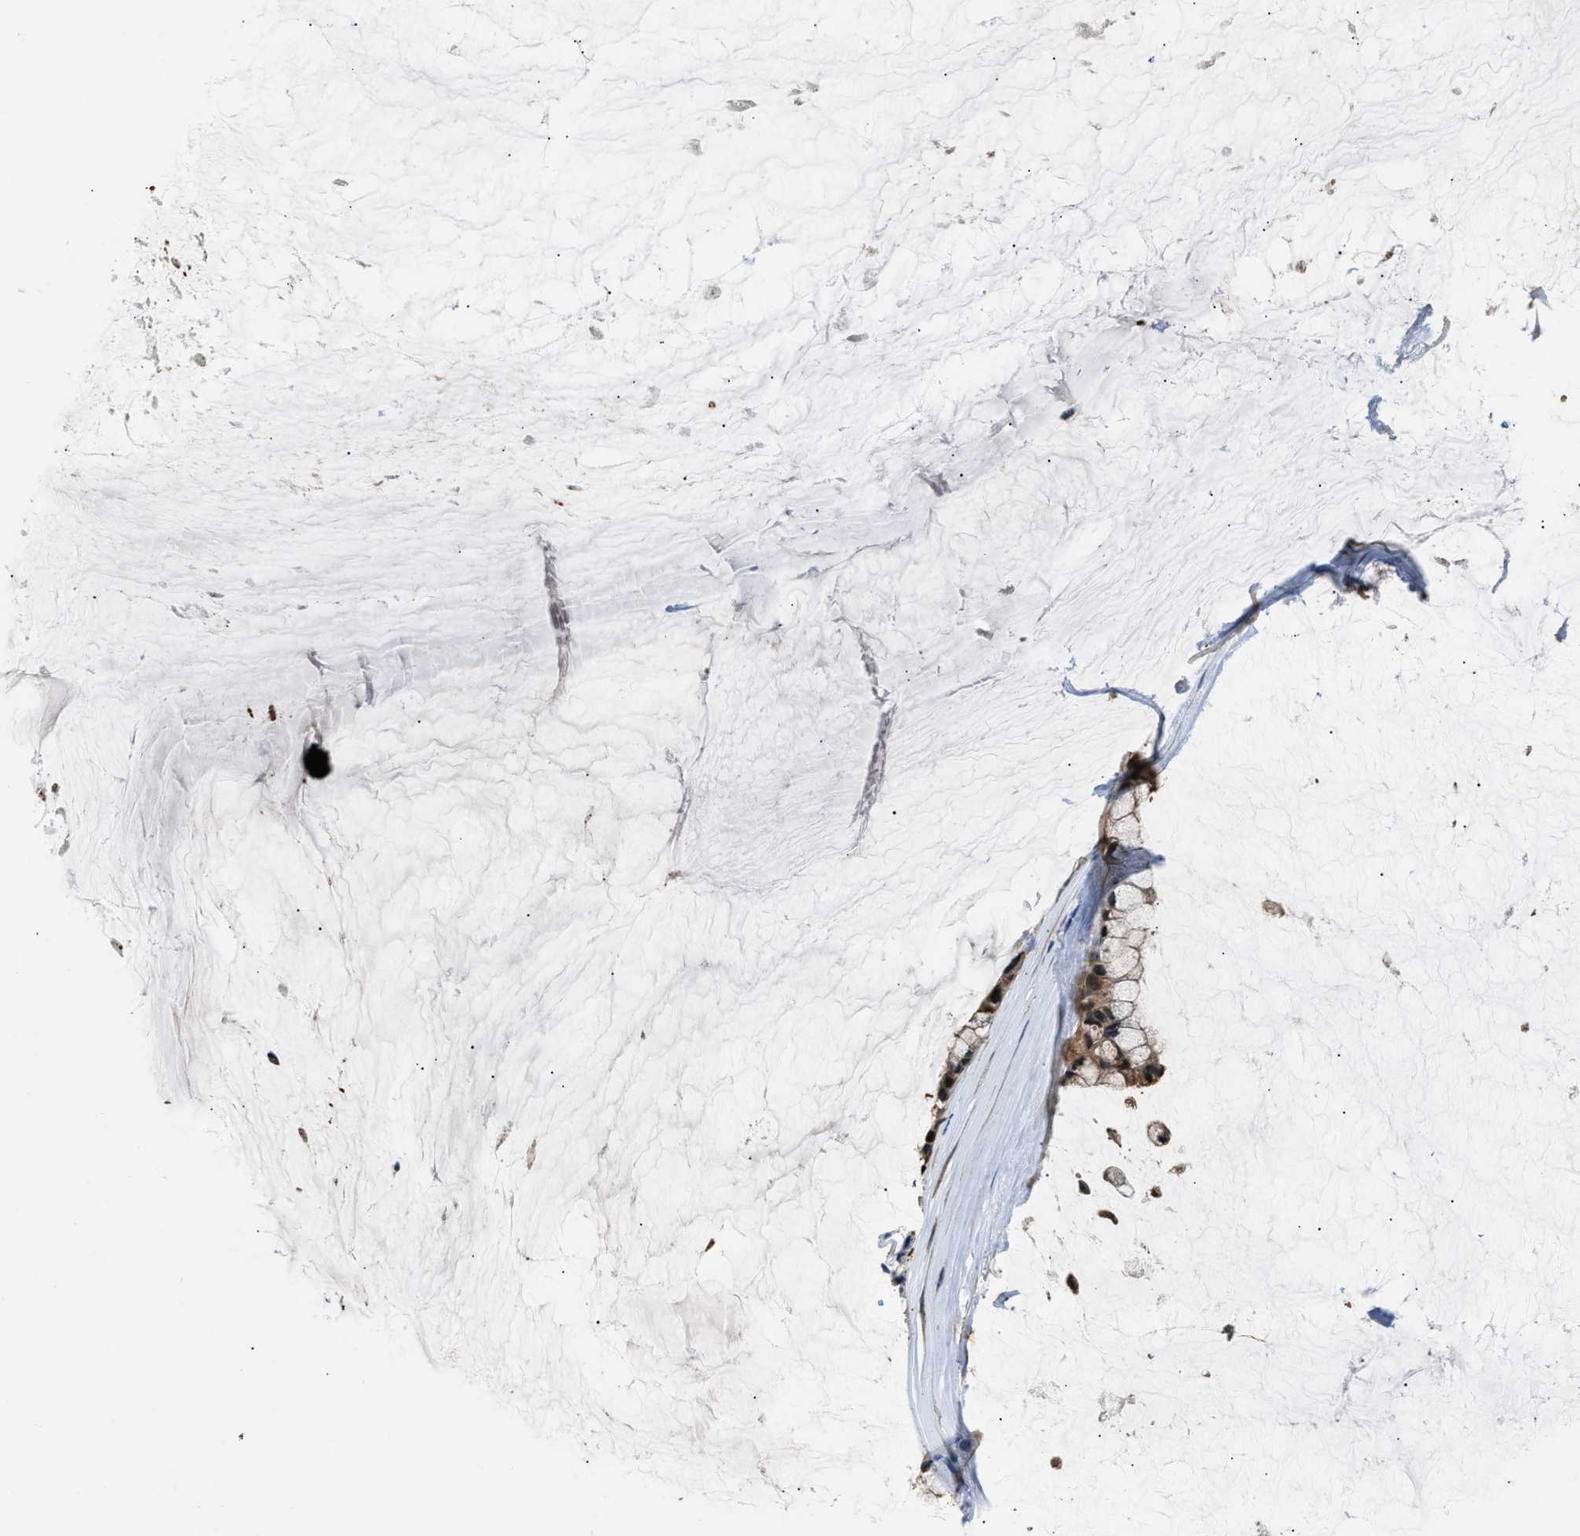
{"staining": {"intensity": "moderate", "quantity": ">75%", "location": "cytoplasmic/membranous"}, "tissue": "ovarian cancer", "cell_type": "Tumor cells", "image_type": "cancer", "snomed": [{"axis": "morphology", "description": "Cystadenocarcinoma, mucinous, NOS"}, {"axis": "topography", "description": "Ovary"}], "caption": "The micrograph exhibits staining of ovarian cancer, revealing moderate cytoplasmic/membranous protein staining (brown color) within tumor cells.", "gene": "GSTP1", "patient": {"sex": "female", "age": 39}}